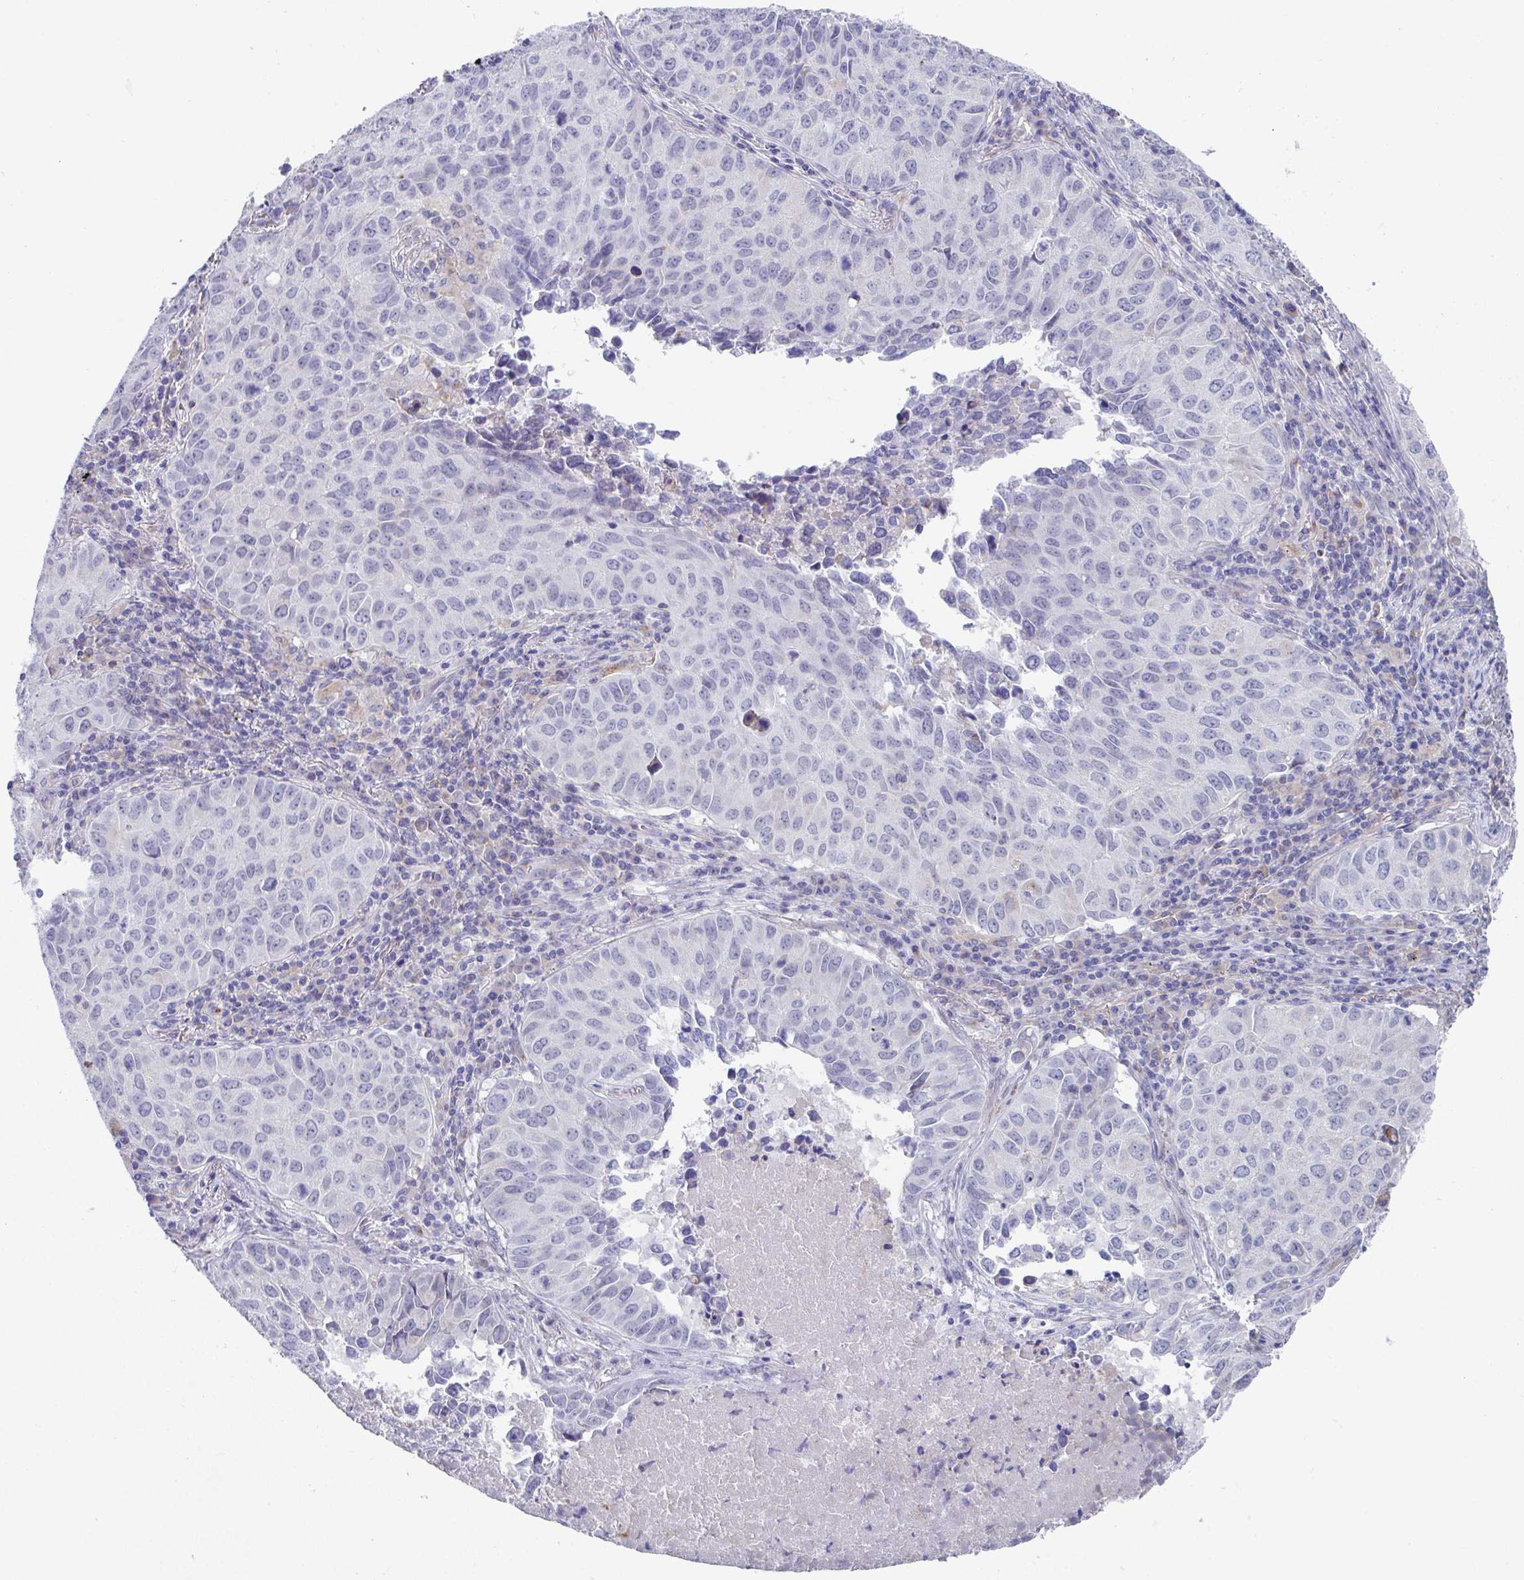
{"staining": {"intensity": "negative", "quantity": "none", "location": "none"}, "tissue": "lung cancer", "cell_type": "Tumor cells", "image_type": "cancer", "snomed": [{"axis": "morphology", "description": "Adenocarcinoma, NOS"}, {"axis": "topography", "description": "Lung"}], "caption": "This is an immunohistochemistry (IHC) micrograph of human adenocarcinoma (lung). There is no positivity in tumor cells.", "gene": "TAS2R39", "patient": {"sex": "female", "age": 50}}